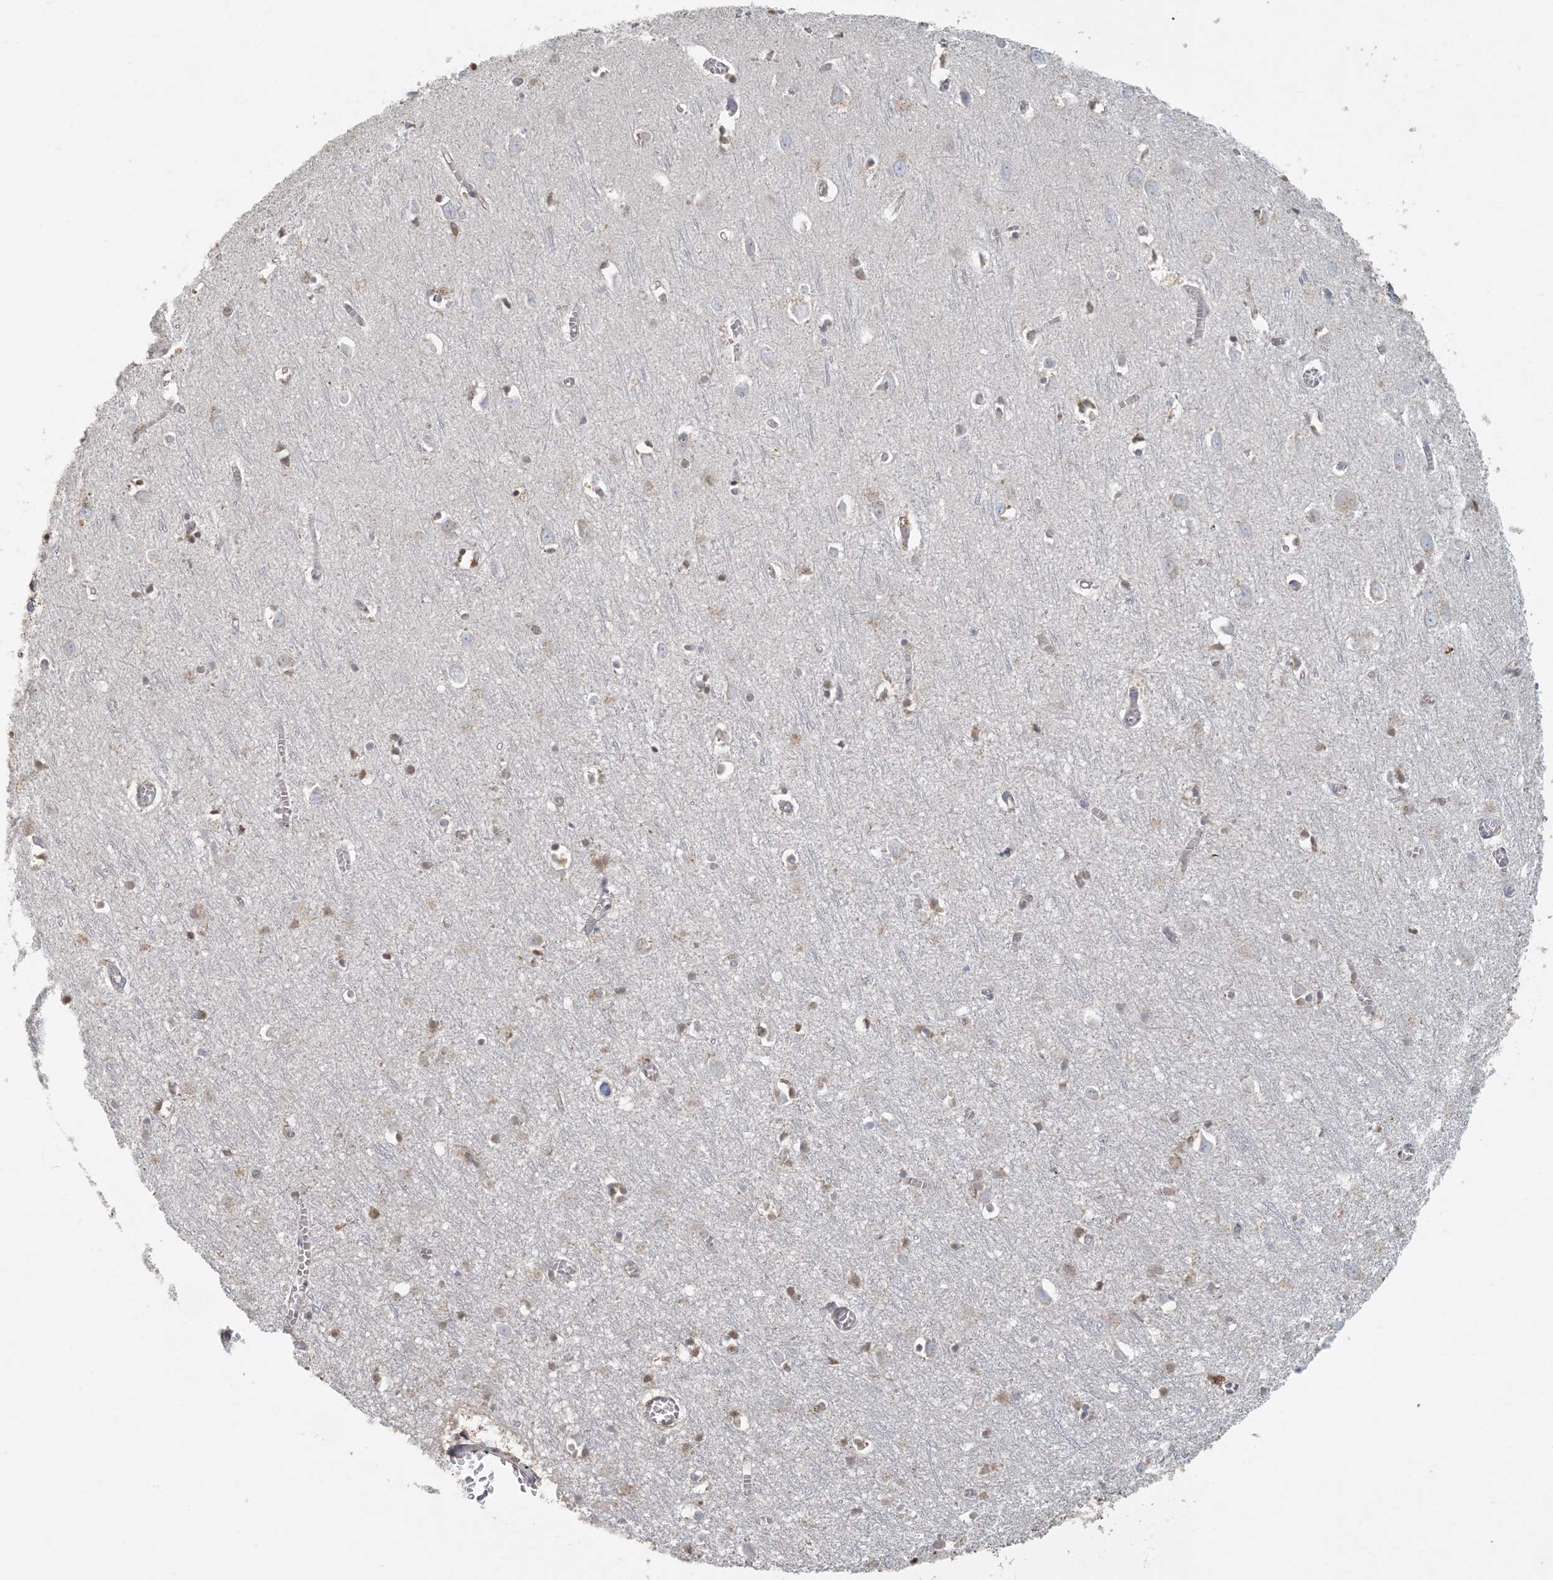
{"staining": {"intensity": "negative", "quantity": "none", "location": "none"}, "tissue": "cerebral cortex", "cell_type": "Endothelial cells", "image_type": "normal", "snomed": [{"axis": "morphology", "description": "Normal tissue, NOS"}, {"axis": "topography", "description": "Cerebral cortex"}], "caption": "This is a image of IHC staining of unremarkable cerebral cortex, which shows no expression in endothelial cells.", "gene": "HACL1", "patient": {"sex": "female", "age": 64}}